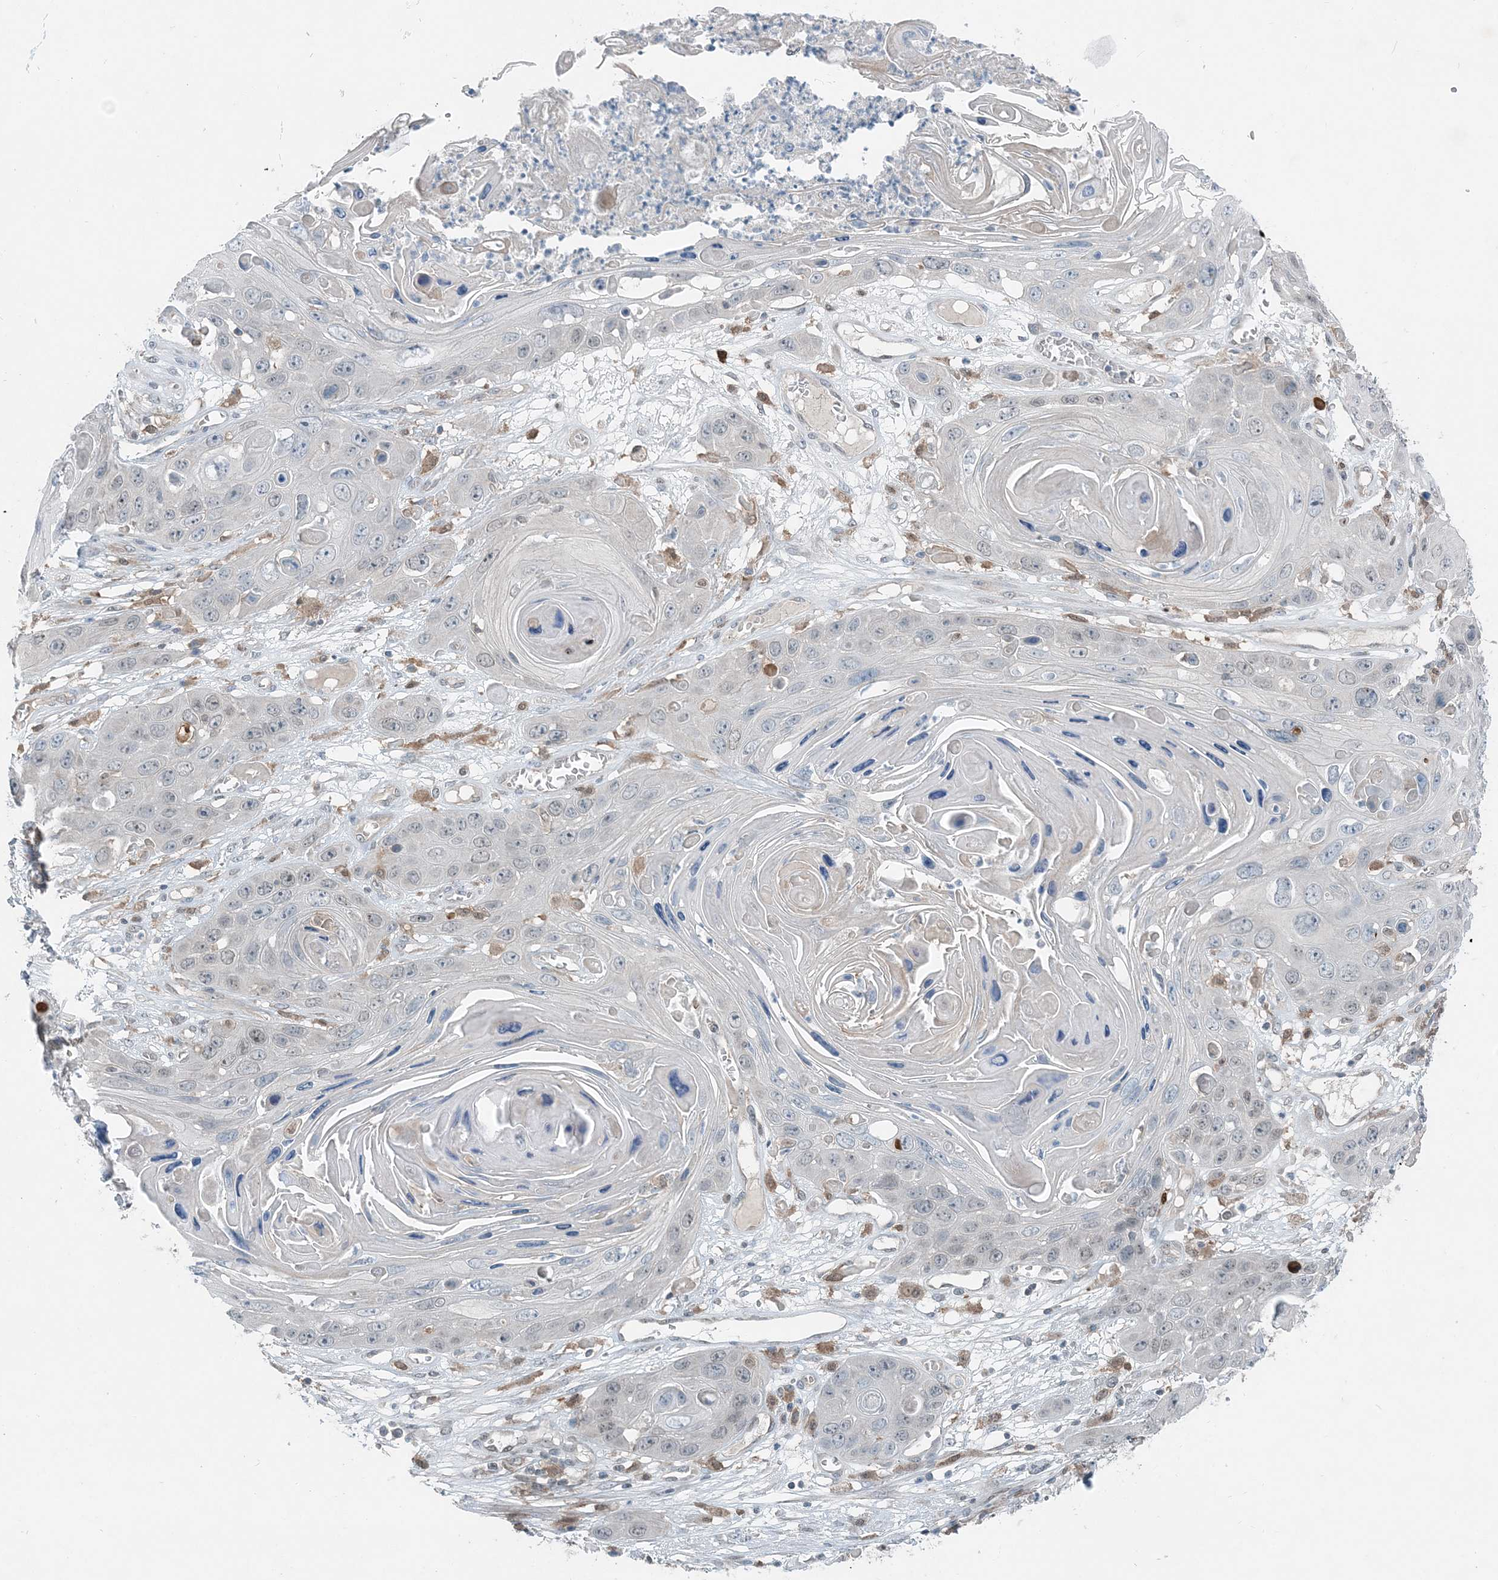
{"staining": {"intensity": "negative", "quantity": "none", "location": "none"}, "tissue": "skin cancer", "cell_type": "Tumor cells", "image_type": "cancer", "snomed": [{"axis": "morphology", "description": "Squamous cell carcinoma, NOS"}, {"axis": "topography", "description": "Skin"}], "caption": "IHC histopathology image of human skin cancer (squamous cell carcinoma) stained for a protein (brown), which displays no positivity in tumor cells.", "gene": "ARMH1", "patient": {"sex": "male", "age": 55}}